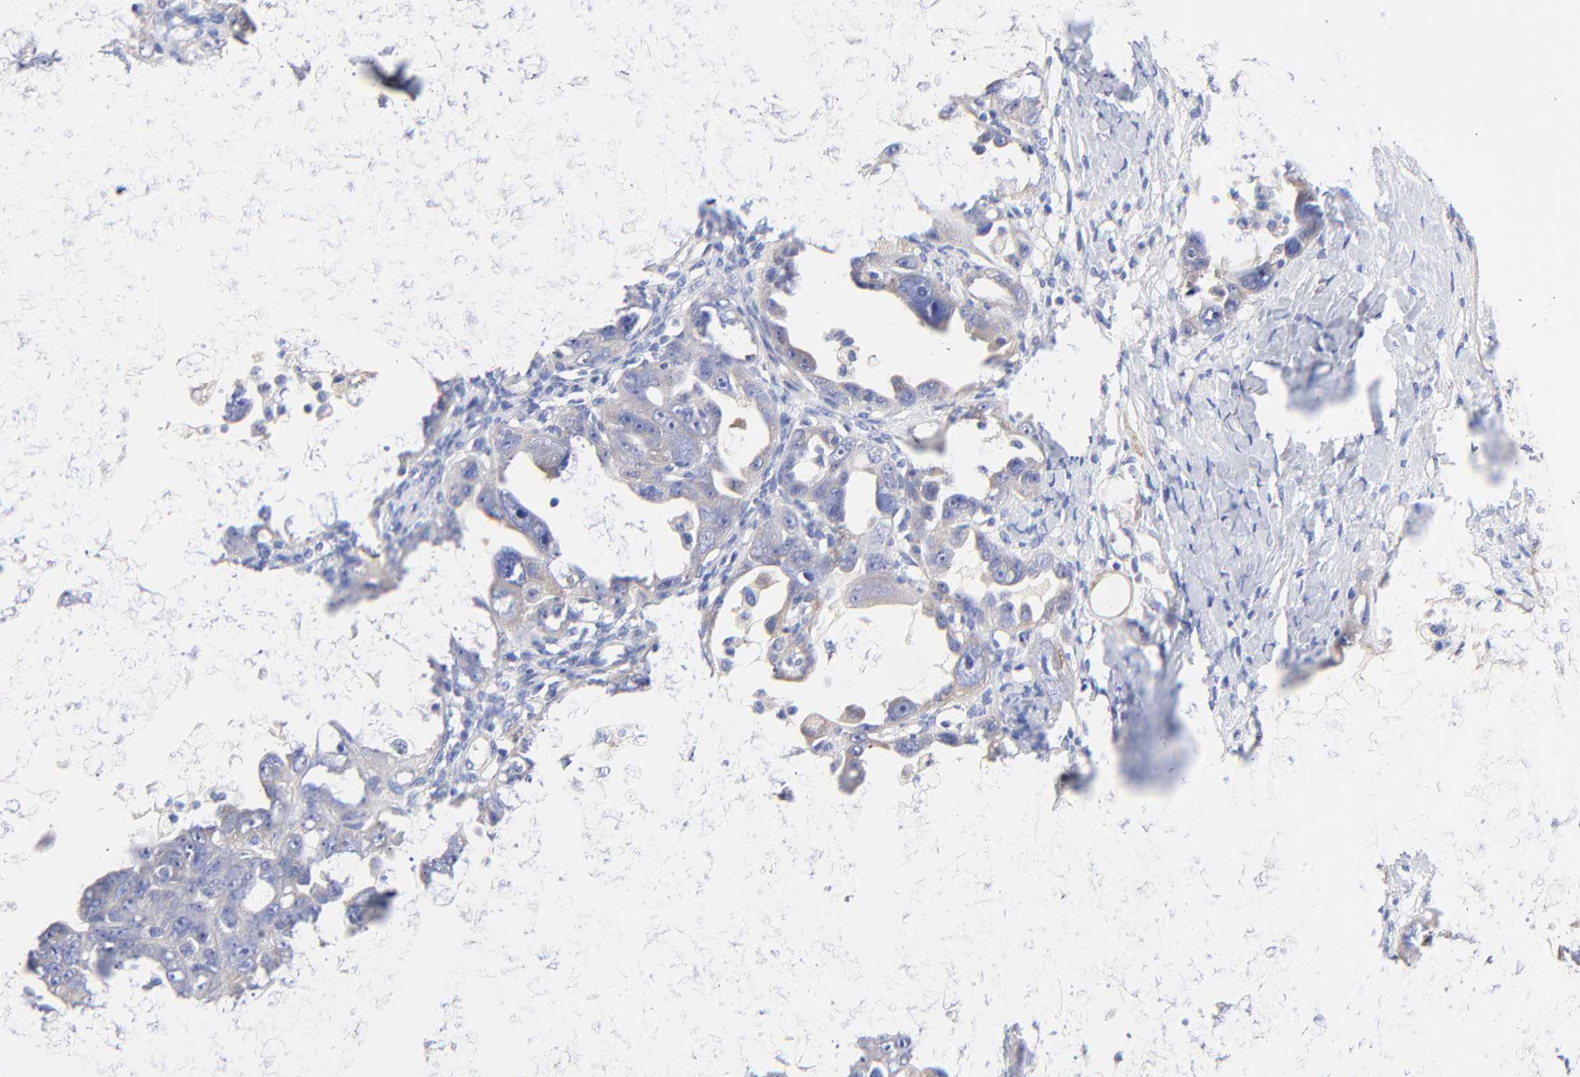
{"staining": {"intensity": "weak", "quantity": ">75%", "location": "cytoplasmic/membranous"}, "tissue": "ovarian cancer", "cell_type": "Tumor cells", "image_type": "cancer", "snomed": [{"axis": "morphology", "description": "Cystadenocarcinoma, serous, NOS"}, {"axis": "topography", "description": "Ovary"}], "caption": "Immunohistochemical staining of ovarian cancer (serous cystadenocarcinoma) shows weak cytoplasmic/membranous protein expression in about >75% of tumor cells.", "gene": "TNFRSF13C", "patient": {"sex": "female", "age": 66}}